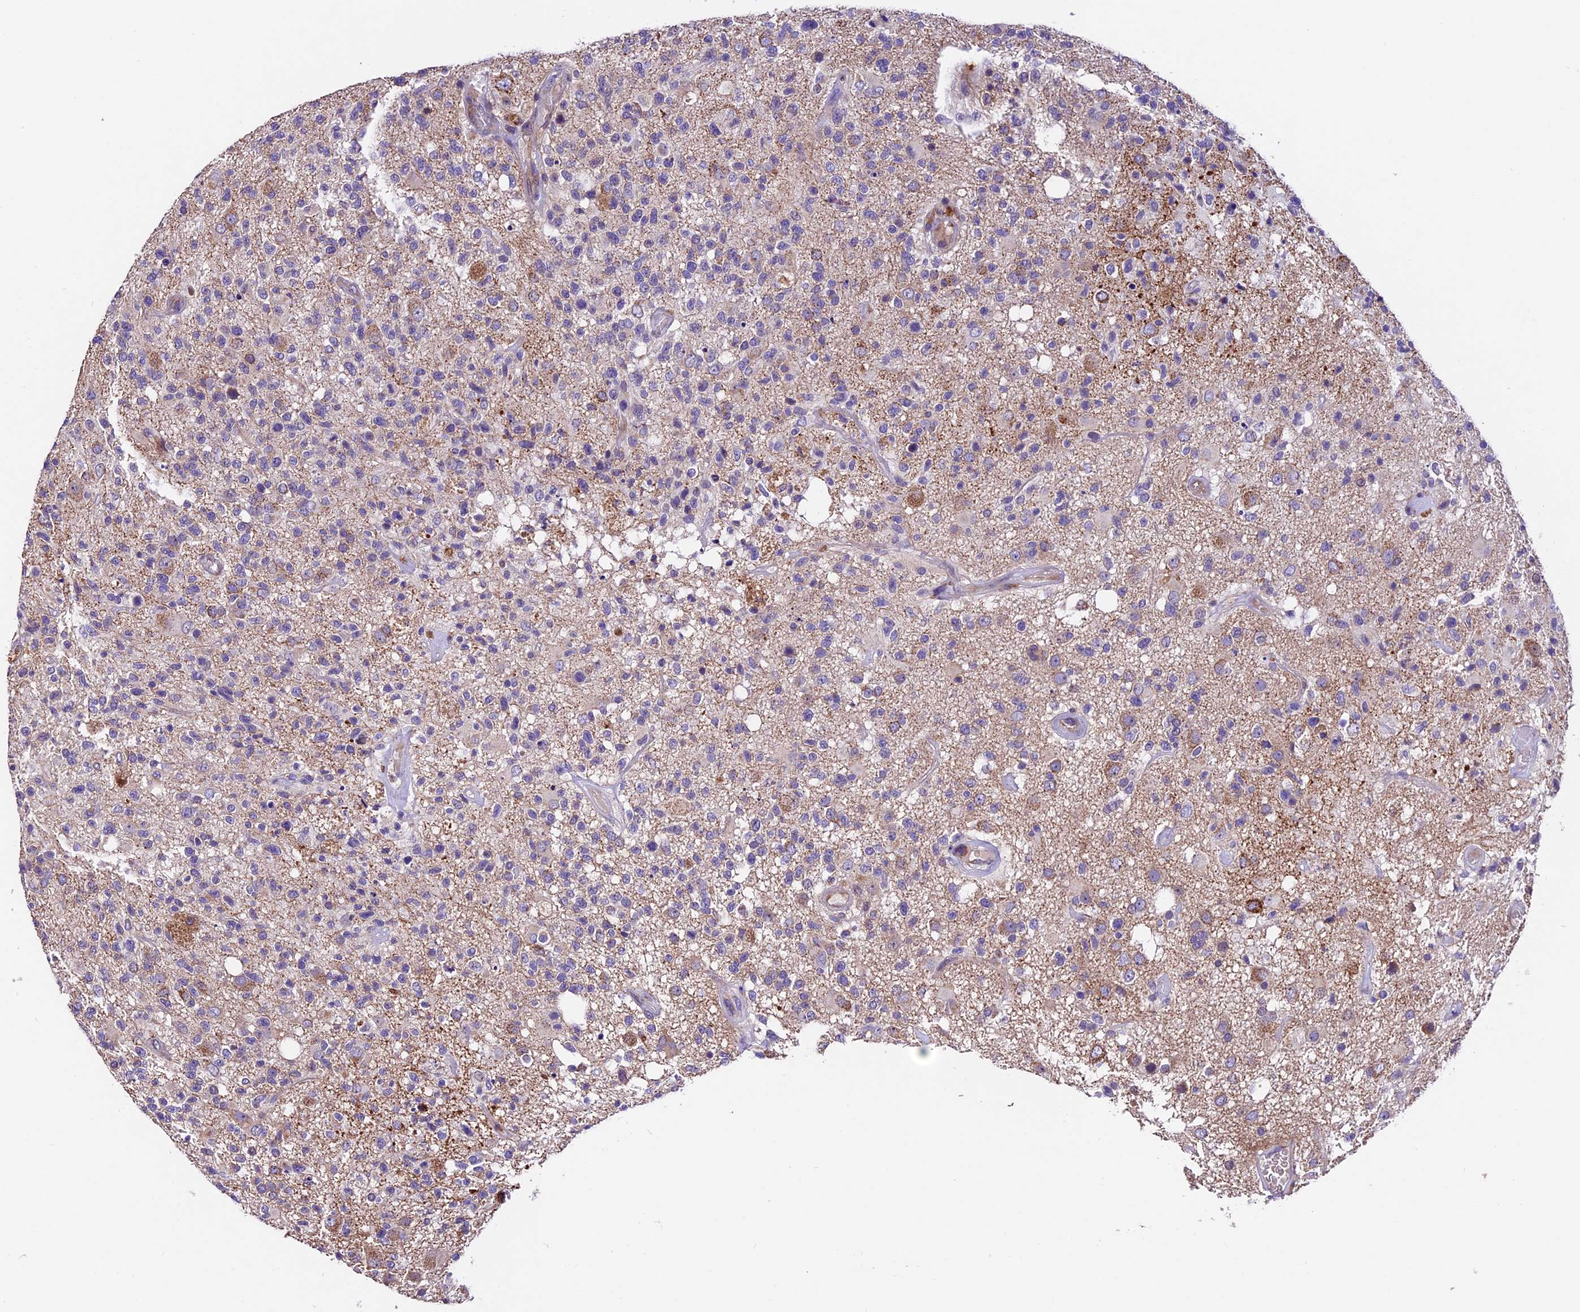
{"staining": {"intensity": "negative", "quantity": "none", "location": "none"}, "tissue": "glioma", "cell_type": "Tumor cells", "image_type": "cancer", "snomed": [{"axis": "morphology", "description": "Glioma, malignant, High grade"}, {"axis": "morphology", "description": "Glioblastoma, NOS"}, {"axis": "topography", "description": "Brain"}], "caption": "A photomicrograph of malignant high-grade glioma stained for a protein demonstrates no brown staining in tumor cells.", "gene": "DDX28", "patient": {"sex": "male", "age": 60}}